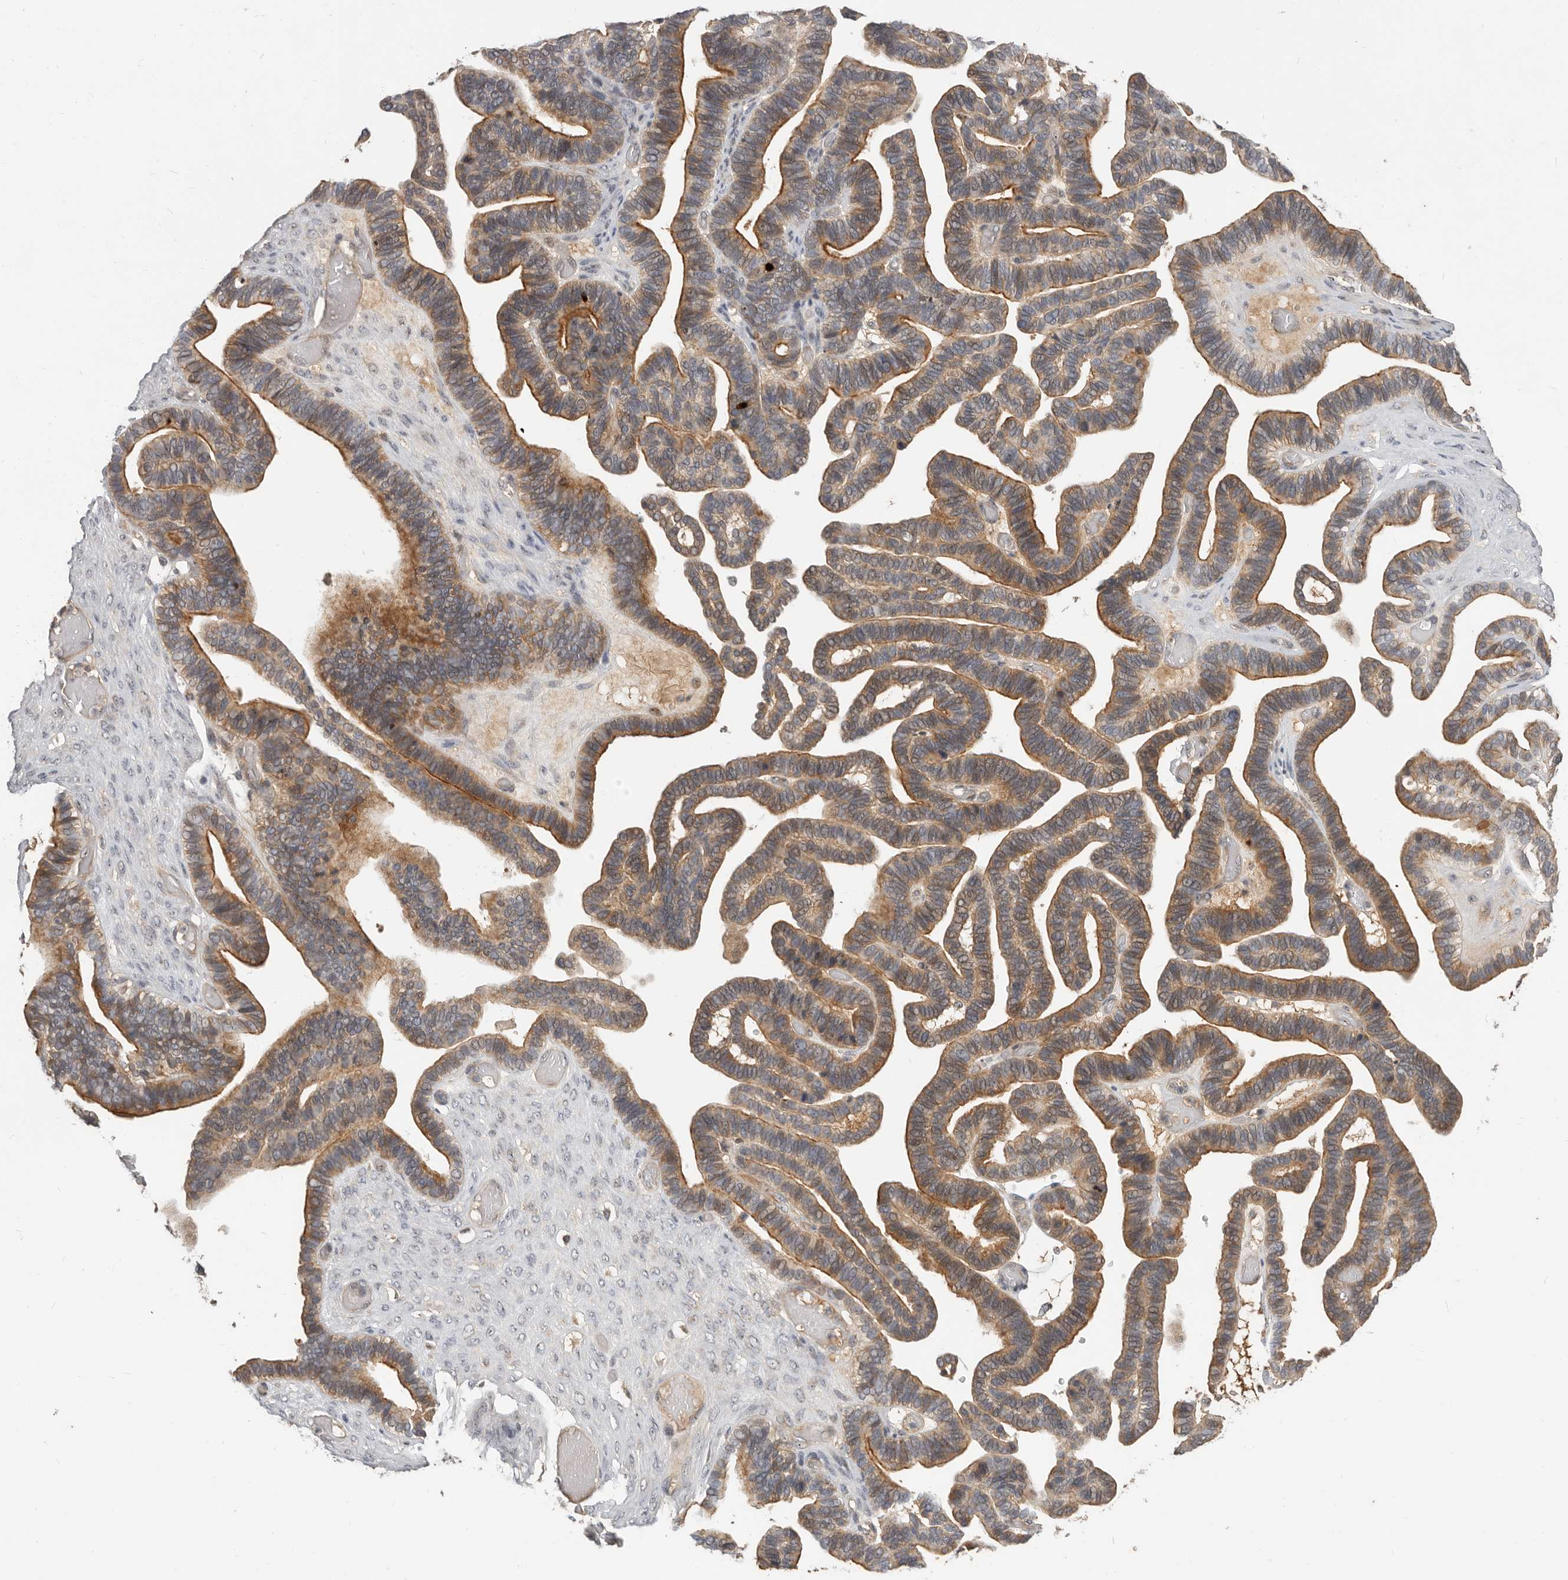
{"staining": {"intensity": "moderate", "quantity": ">75%", "location": "cytoplasmic/membranous"}, "tissue": "ovarian cancer", "cell_type": "Tumor cells", "image_type": "cancer", "snomed": [{"axis": "morphology", "description": "Cystadenocarcinoma, serous, NOS"}, {"axis": "topography", "description": "Ovary"}], "caption": "Immunohistochemistry (IHC) of human ovarian serous cystadenocarcinoma exhibits medium levels of moderate cytoplasmic/membranous expression in approximately >75% of tumor cells. The staining is performed using DAB brown chromogen to label protein expression. The nuclei are counter-stained blue using hematoxylin.", "gene": "MICALL2", "patient": {"sex": "female", "age": 56}}